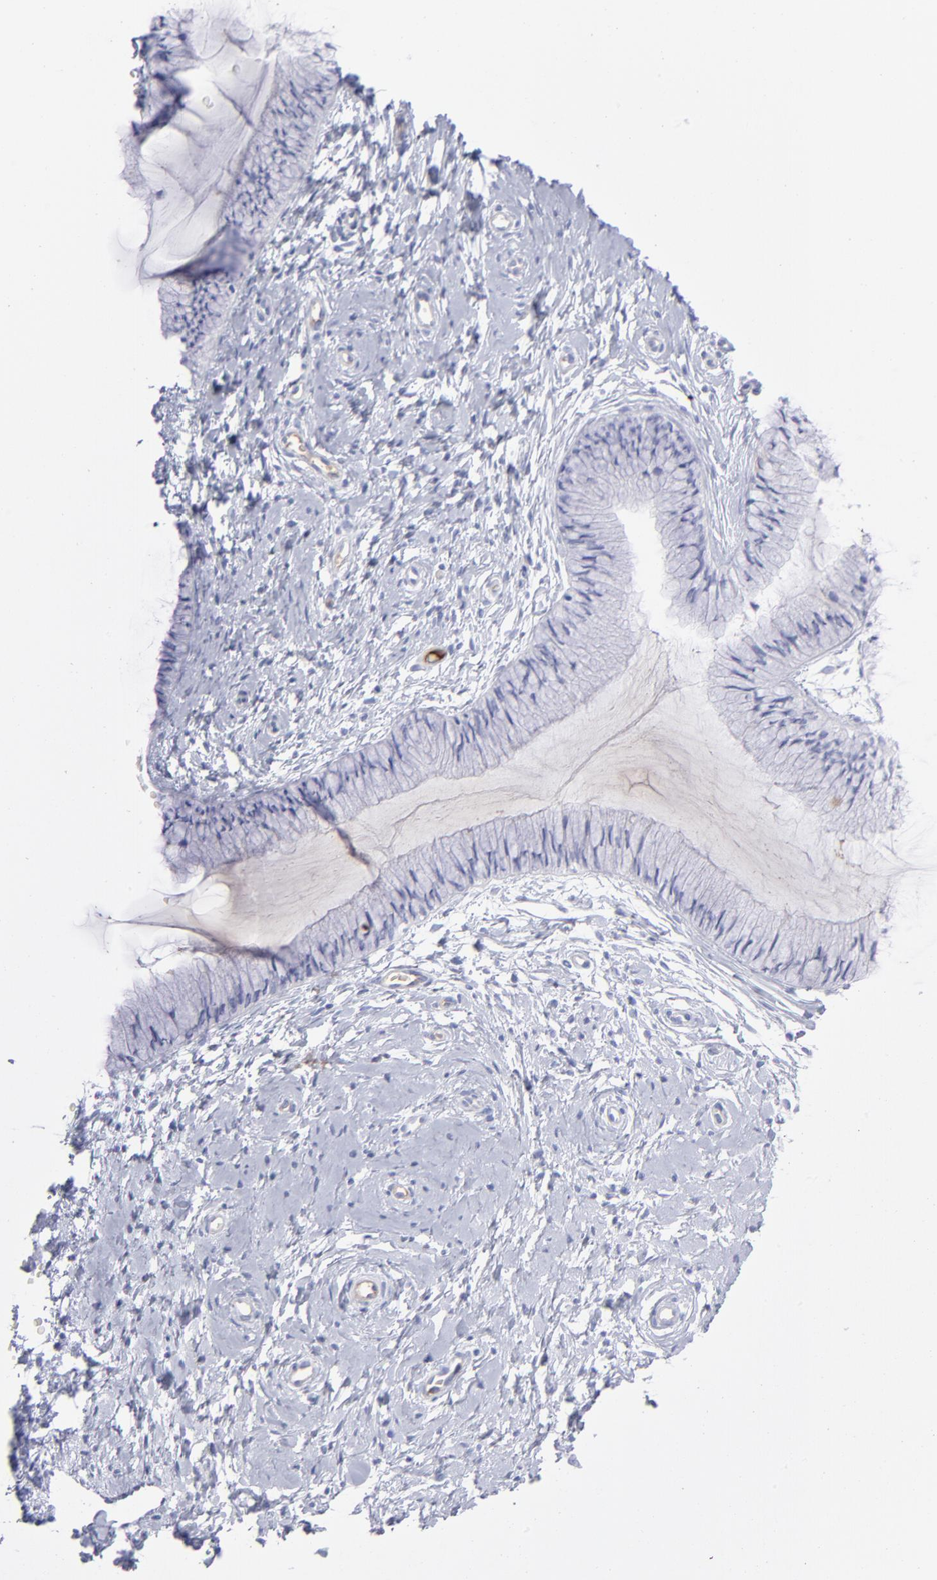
{"staining": {"intensity": "negative", "quantity": "none", "location": "none"}, "tissue": "cervix", "cell_type": "Glandular cells", "image_type": "normal", "snomed": [{"axis": "morphology", "description": "Normal tissue, NOS"}, {"axis": "topography", "description": "Cervix"}], "caption": "An immunohistochemistry (IHC) micrograph of benign cervix is shown. There is no staining in glandular cells of cervix.", "gene": "HP", "patient": {"sex": "female", "age": 46}}